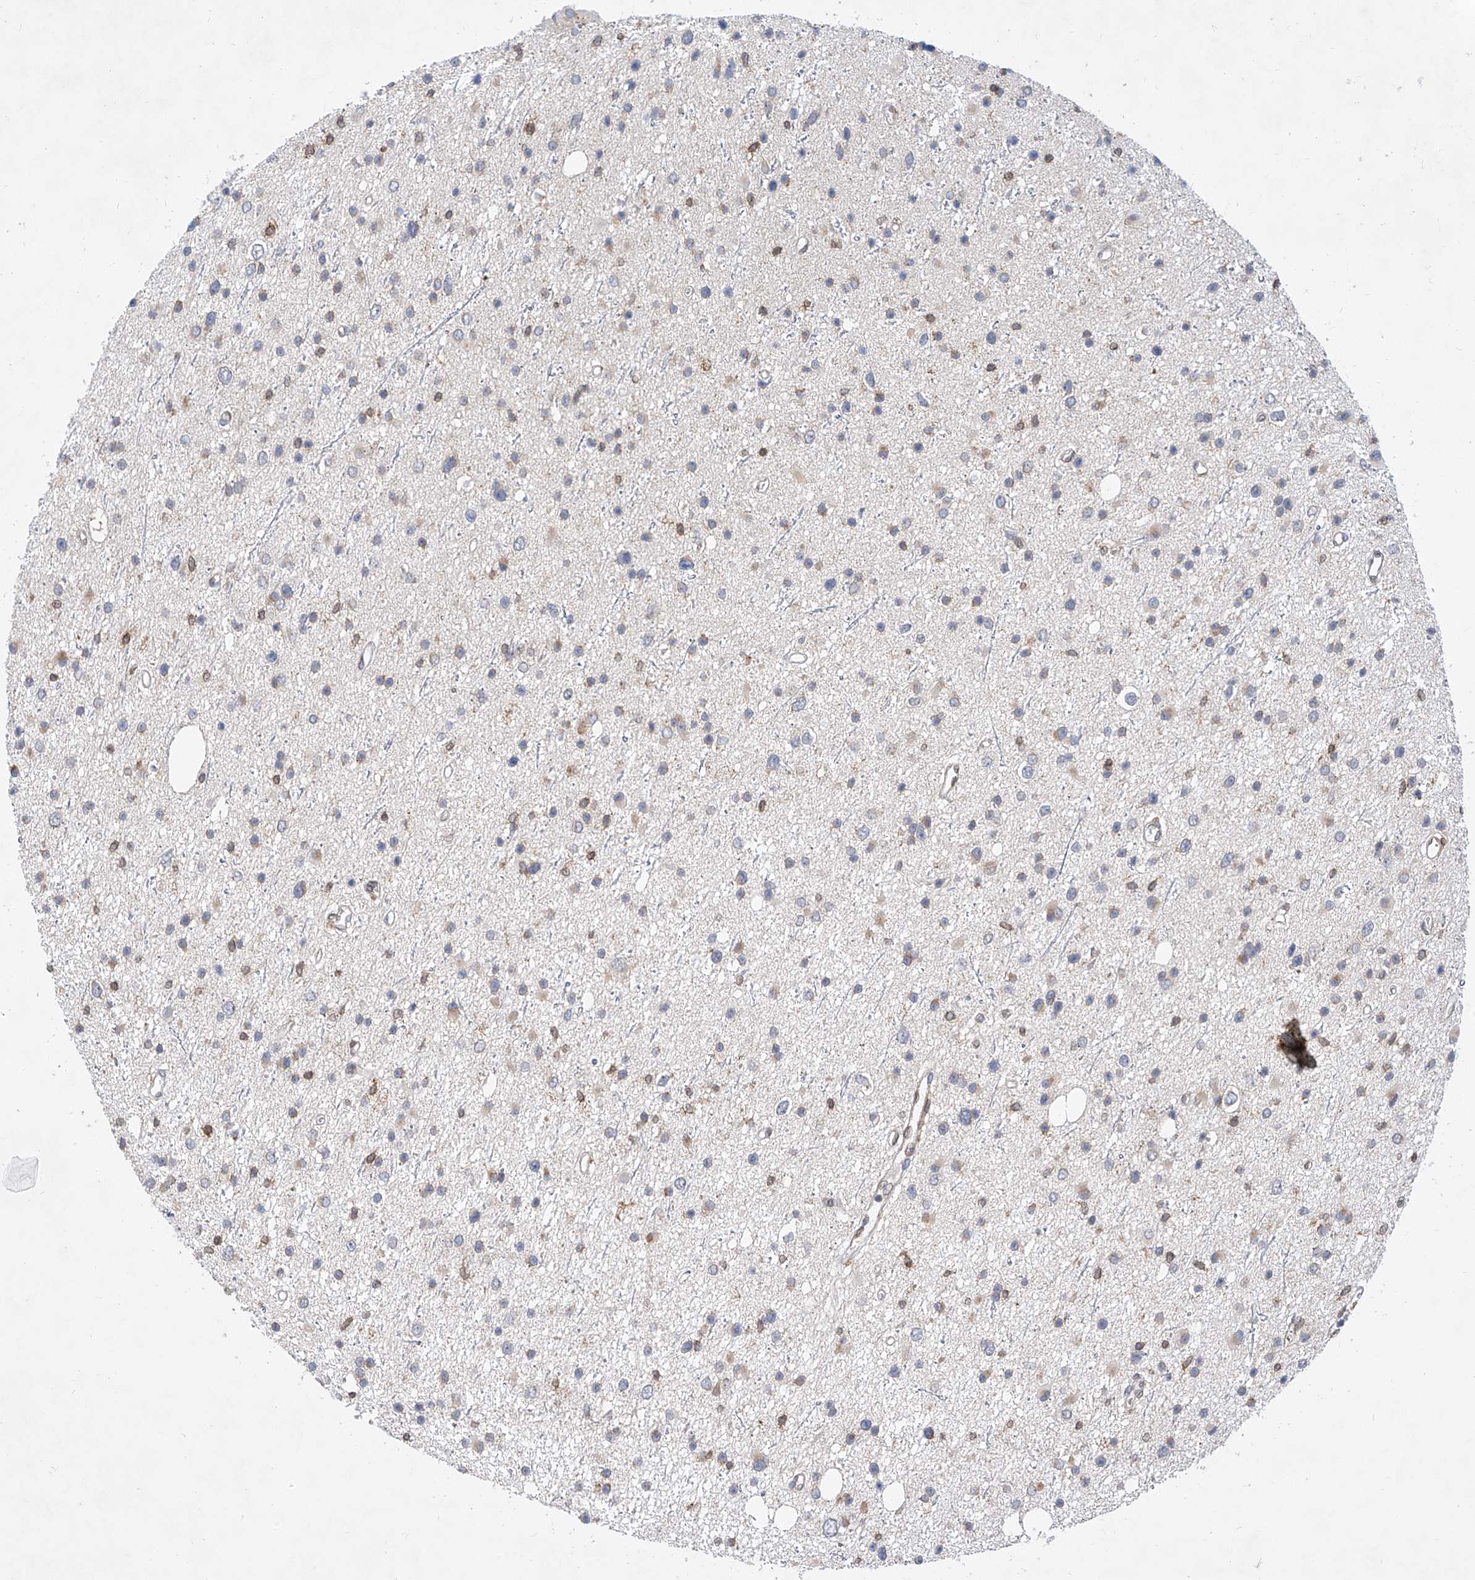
{"staining": {"intensity": "negative", "quantity": "none", "location": "none"}, "tissue": "glioma", "cell_type": "Tumor cells", "image_type": "cancer", "snomed": [{"axis": "morphology", "description": "Glioma, malignant, Low grade"}, {"axis": "topography", "description": "Cerebral cortex"}], "caption": "Malignant low-grade glioma was stained to show a protein in brown. There is no significant staining in tumor cells. The staining was performed using DAB (3,3'-diaminobenzidine) to visualize the protein expression in brown, while the nuclei were stained in blue with hematoxylin (Magnification: 20x).", "gene": "MX2", "patient": {"sex": "female", "age": 39}}